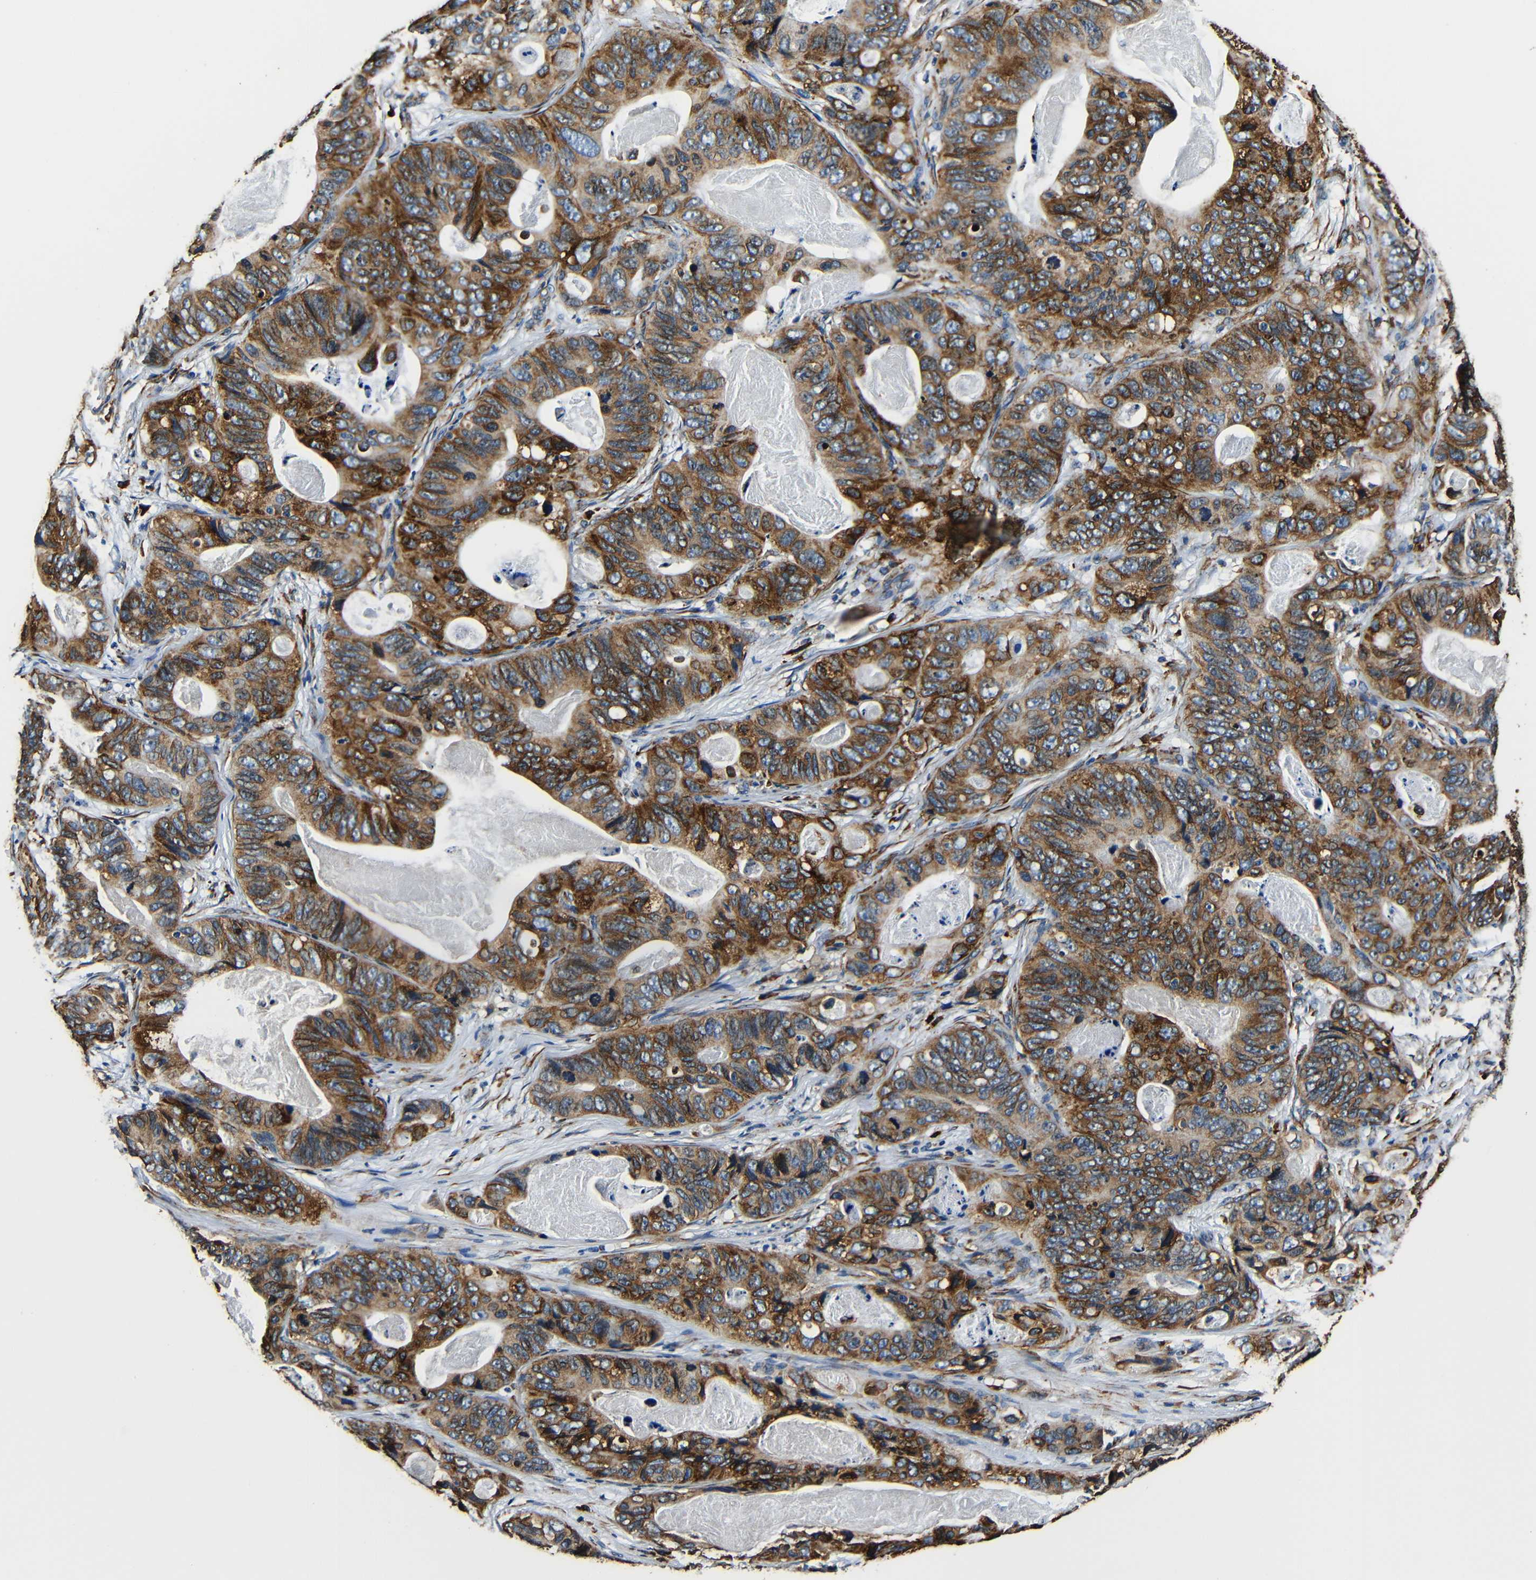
{"staining": {"intensity": "moderate", "quantity": ">75%", "location": "cytoplasmic/membranous"}, "tissue": "stomach cancer", "cell_type": "Tumor cells", "image_type": "cancer", "snomed": [{"axis": "morphology", "description": "Adenocarcinoma, NOS"}, {"axis": "topography", "description": "Stomach"}], "caption": "This histopathology image demonstrates IHC staining of stomach cancer, with medium moderate cytoplasmic/membranous staining in approximately >75% of tumor cells.", "gene": "RRBP1", "patient": {"sex": "female", "age": 89}}